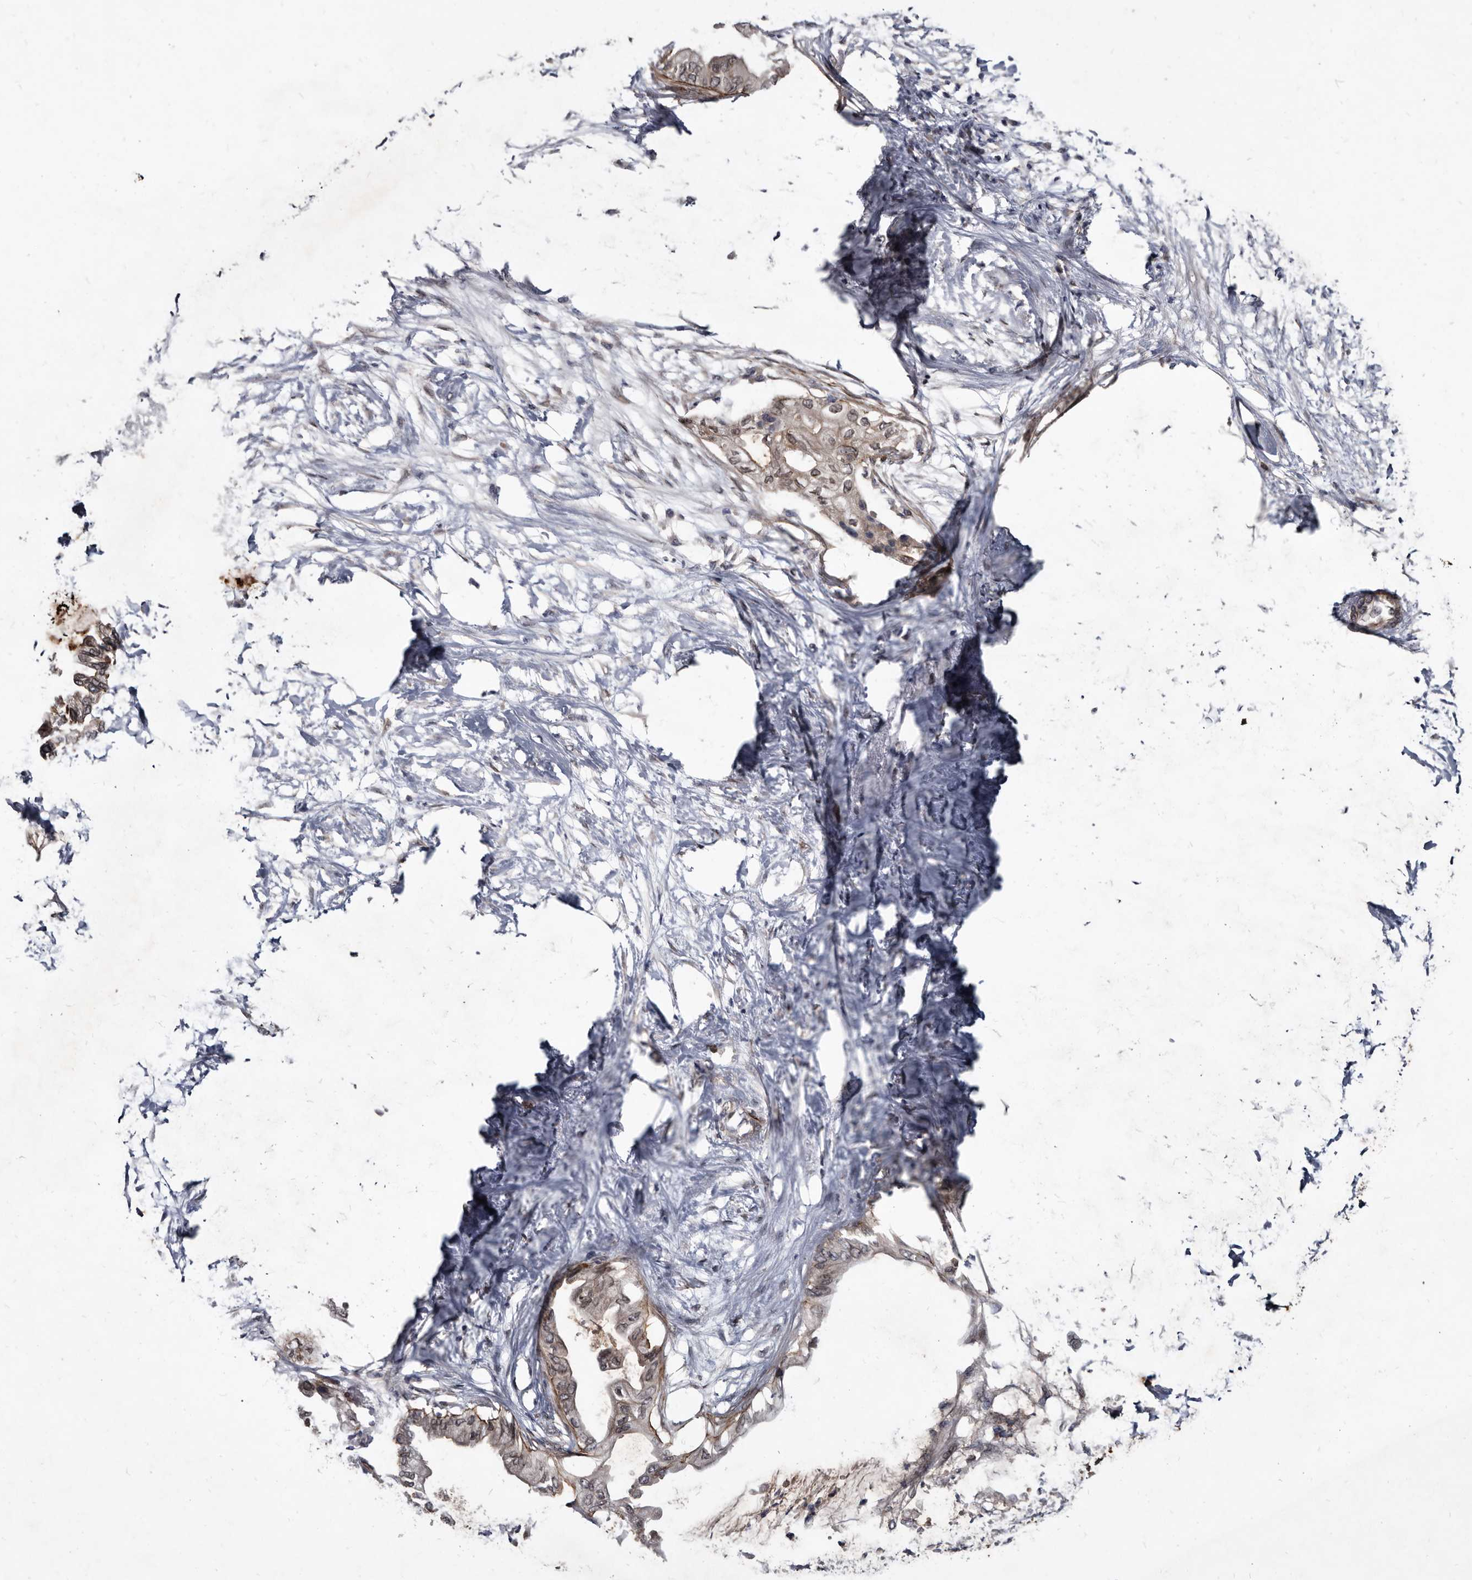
{"staining": {"intensity": "weak", "quantity": "25%-75%", "location": "cytoplasmic/membranous"}, "tissue": "pancreatic cancer", "cell_type": "Tumor cells", "image_type": "cancer", "snomed": [{"axis": "morphology", "description": "Normal tissue, NOS"}, {"axis": "morphology", "description": "Adenocarcinoma, NOS"}, {"axis": "topography", "description": "Pancreas"}, {"axis": "topography", "description": "Duodenum"}], "caption": "Approximately 25%-75% of tumor cells in human pancreatic cancer show weak cytoplasmic/membranous protein expression as visualized by brown immunohistochemical staining.", "gene": "PROM1", "patient": {"sex": "female", "age": 60}}